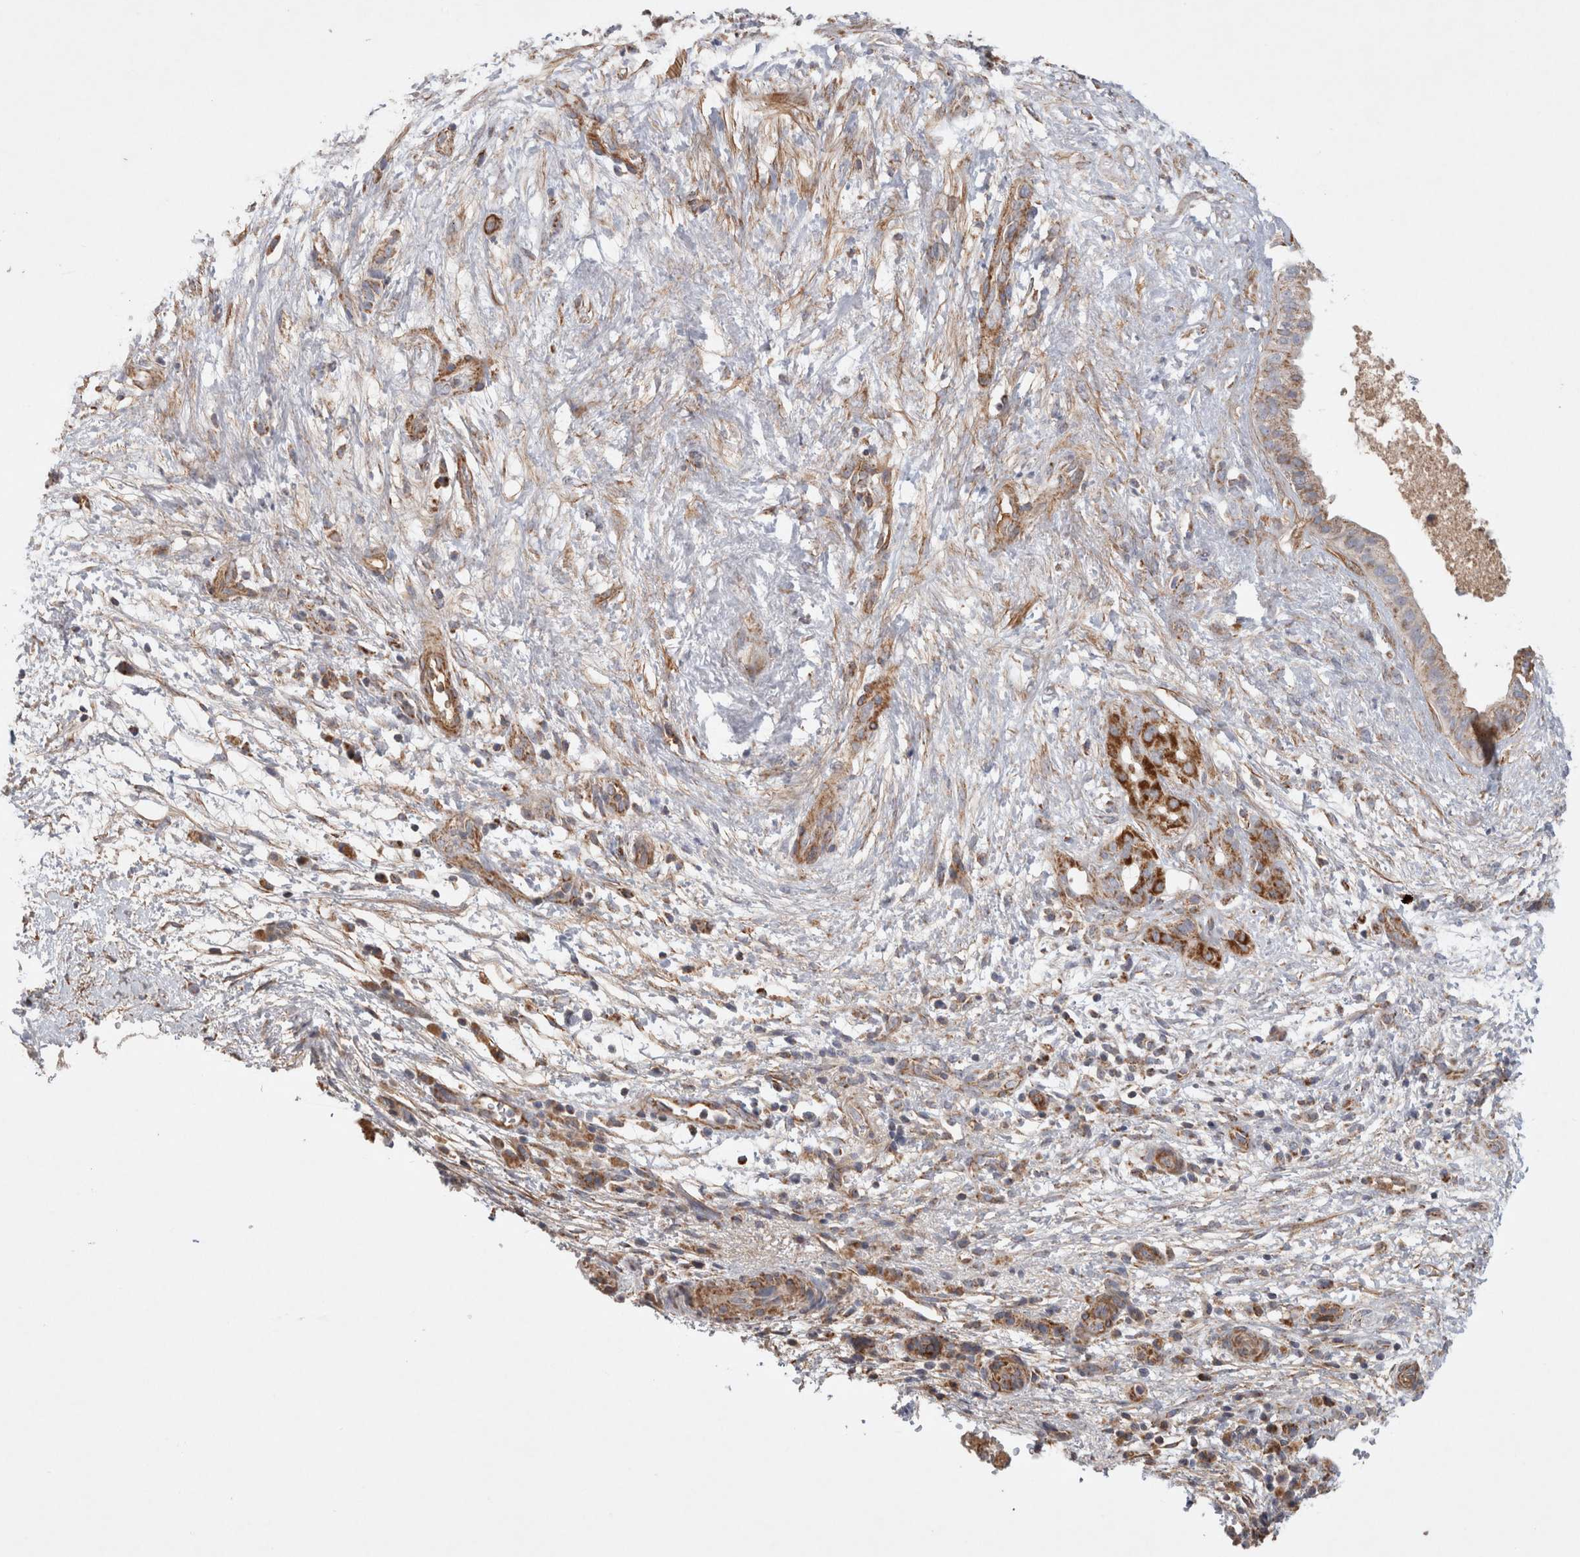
{"staining": {"intensity": "moderate", "quantity": "25%-75%", "location": "cytoplasmic/membranous"}, "tissue": "pancreatic cancer", "cell_type": "Tumor cells", "image_type": "cancer", "snomed": [{"axis": "morphology", "description": "Adenocarcinoma, NOS"}, {"axis": "topography", "description": "Pancreas"}], "caption": "Protein expression by IHC reveals moderate cytoplasmic/membranous expression in approximately 25%-75% of tumor cells in adenocarcinoma (pancreatic). Using DAB (brown) and hematoxylin (blue) stains, captured at high magnification using brightfield microscopy.", "gene": "MRPS28", "patient": {"sex": "female", "age": 78}}